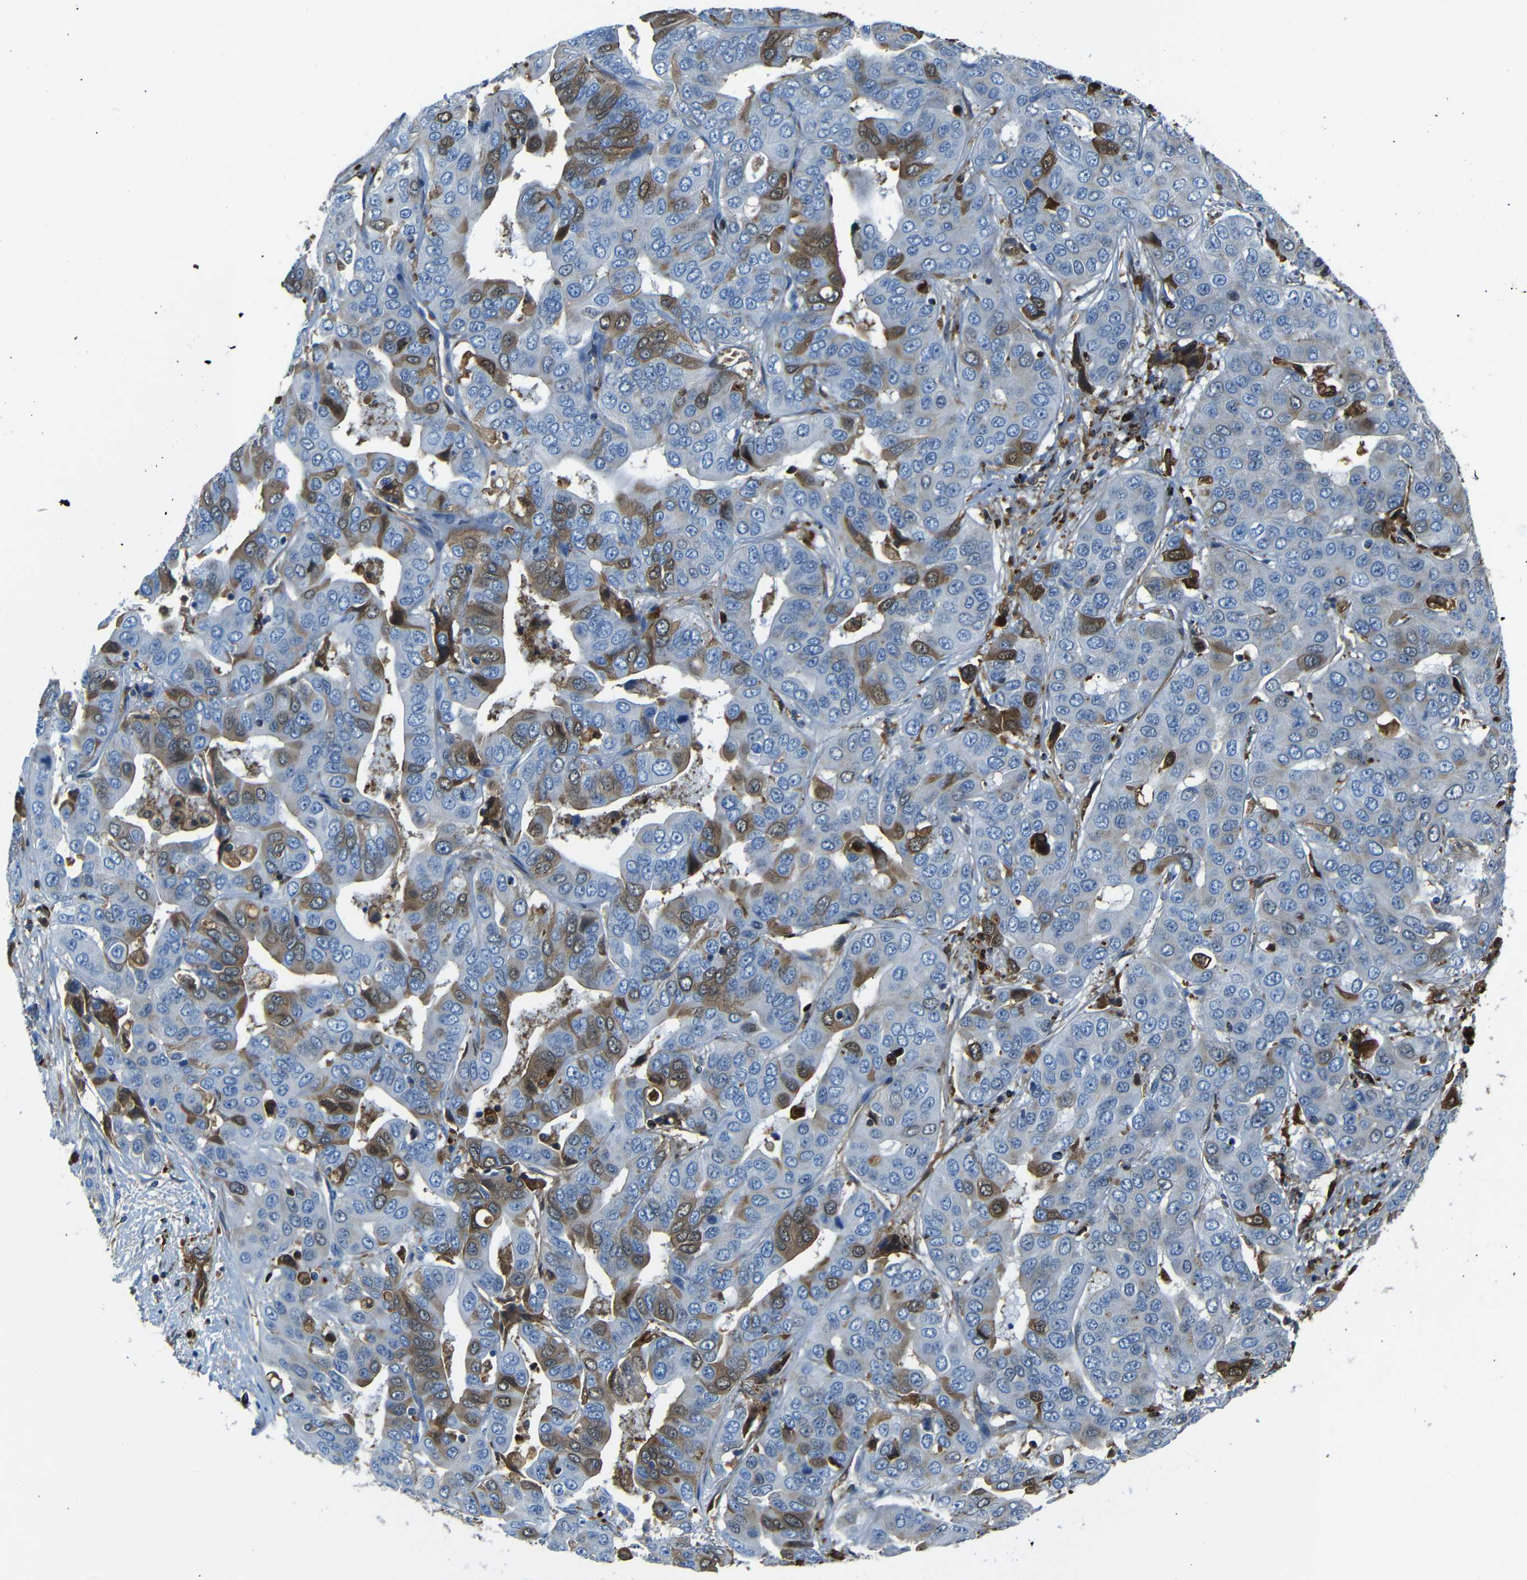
{"staining": {"intensity": "moderate", "quantity": "25%-75%", "location": "cytoplasmic/membranous"}, "tissue": "liver cancer", "cell_type": "Tumor cells", "image_type": "cancer", "snomed": [{"axis": "morphology", "description": "Cholangiocarcinoma"}, {"axis": "topography", "description": "Liver"}], "caption": "Human liver cancer stained for a protein (brown) shows moderate cytoplasmic/membranous positive staining in about 25%-75% of tumor cells.", "gene": "SERPINA1", "patient": {"sex": "female", "age": 52}}